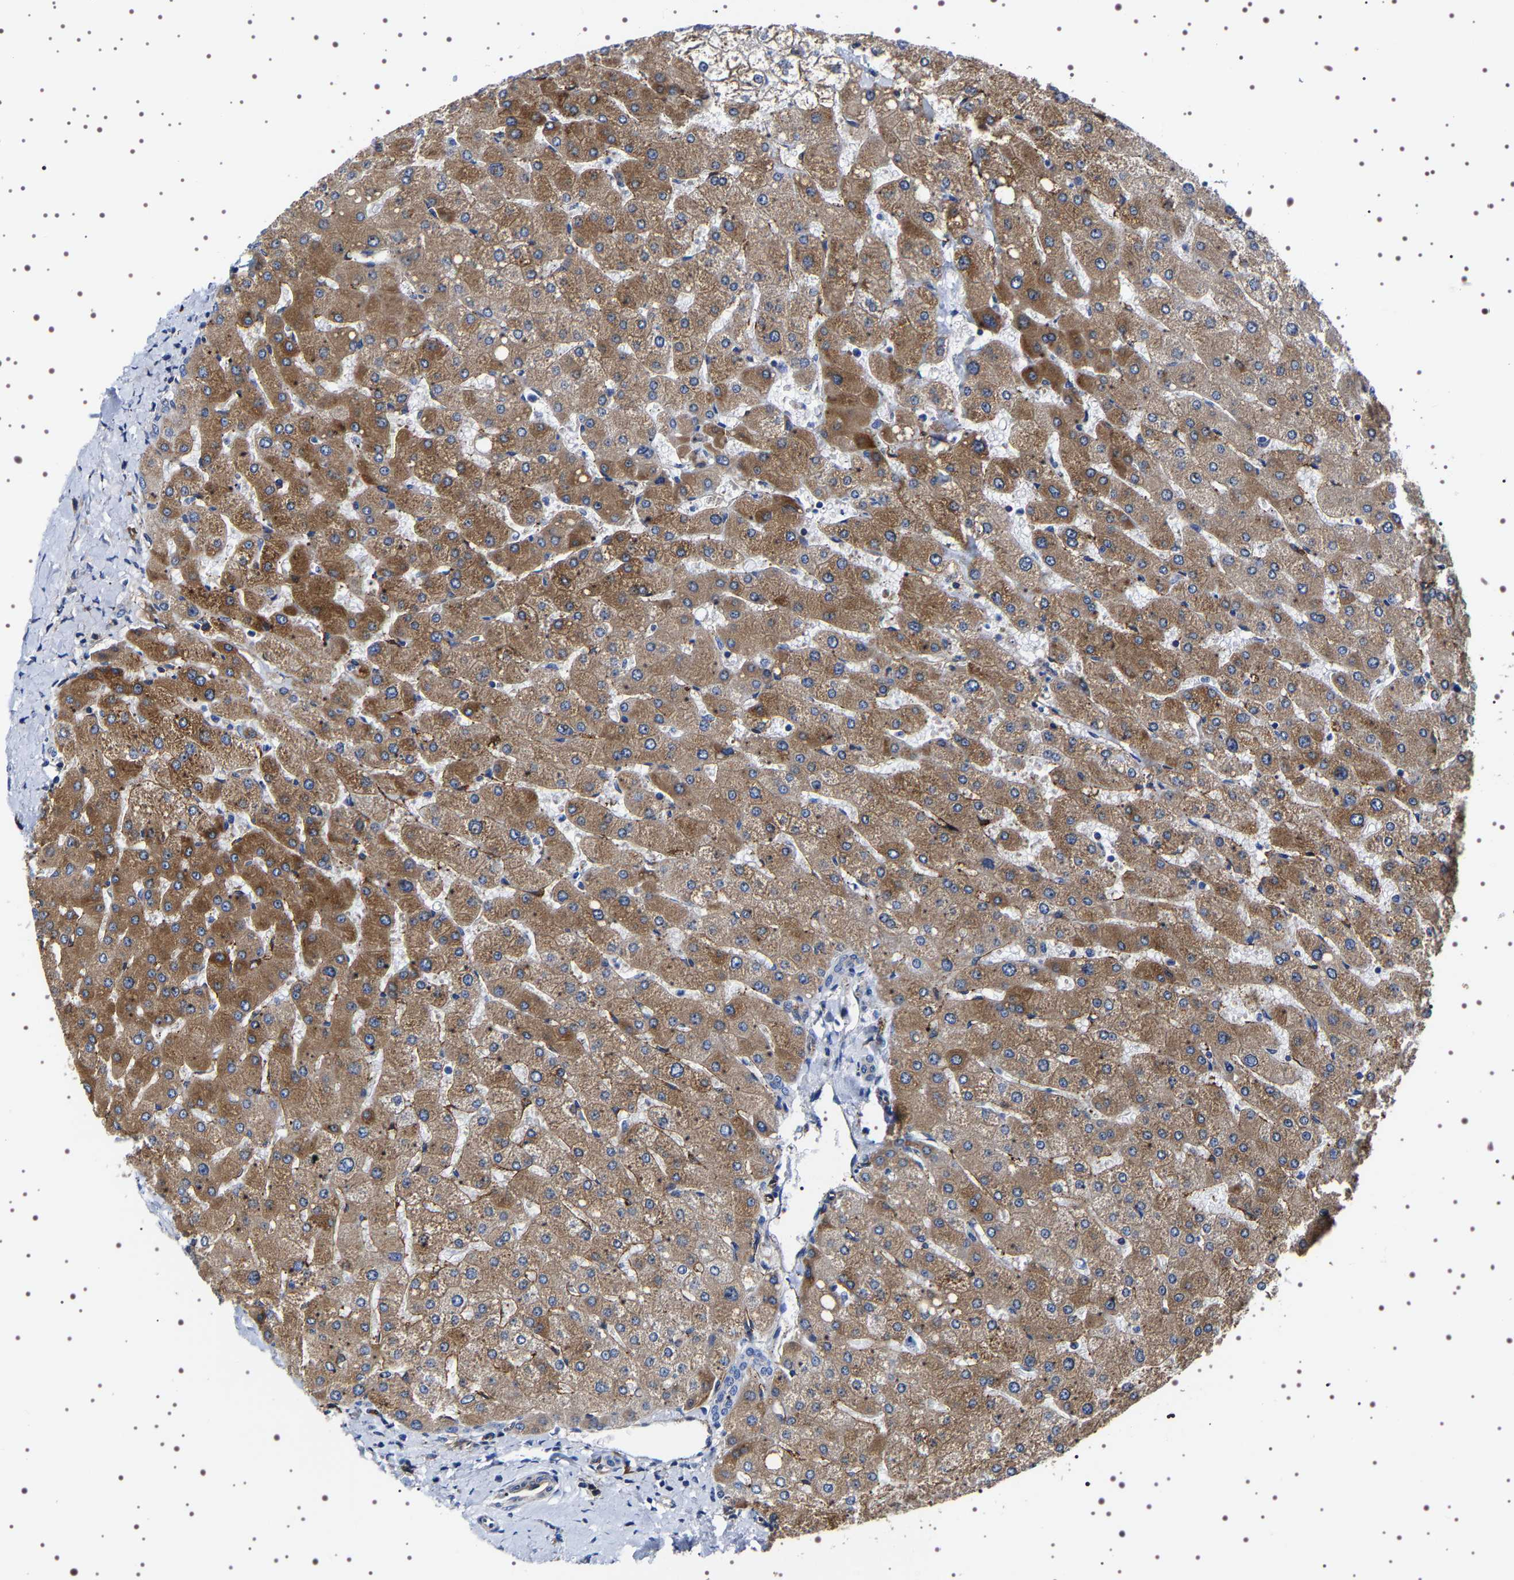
{"staining": {"intensity": "negative", "quantity": "none", "location": "none"}, "tissue": "liver", "cell_type": "Cholangiocytes", "image_type": "normal", "snomed": [{"axis": "morphology", "description": "Normal tissue, NOS"}, {"axis": "topography", "description": "Liver"}], "caption": "Human liver stained for a protein using immunohistochemistry (IHC) shows no staining in cholangiocytes.", "gene": "SQLE", "patient": {"sex": "male", "age": 55}}